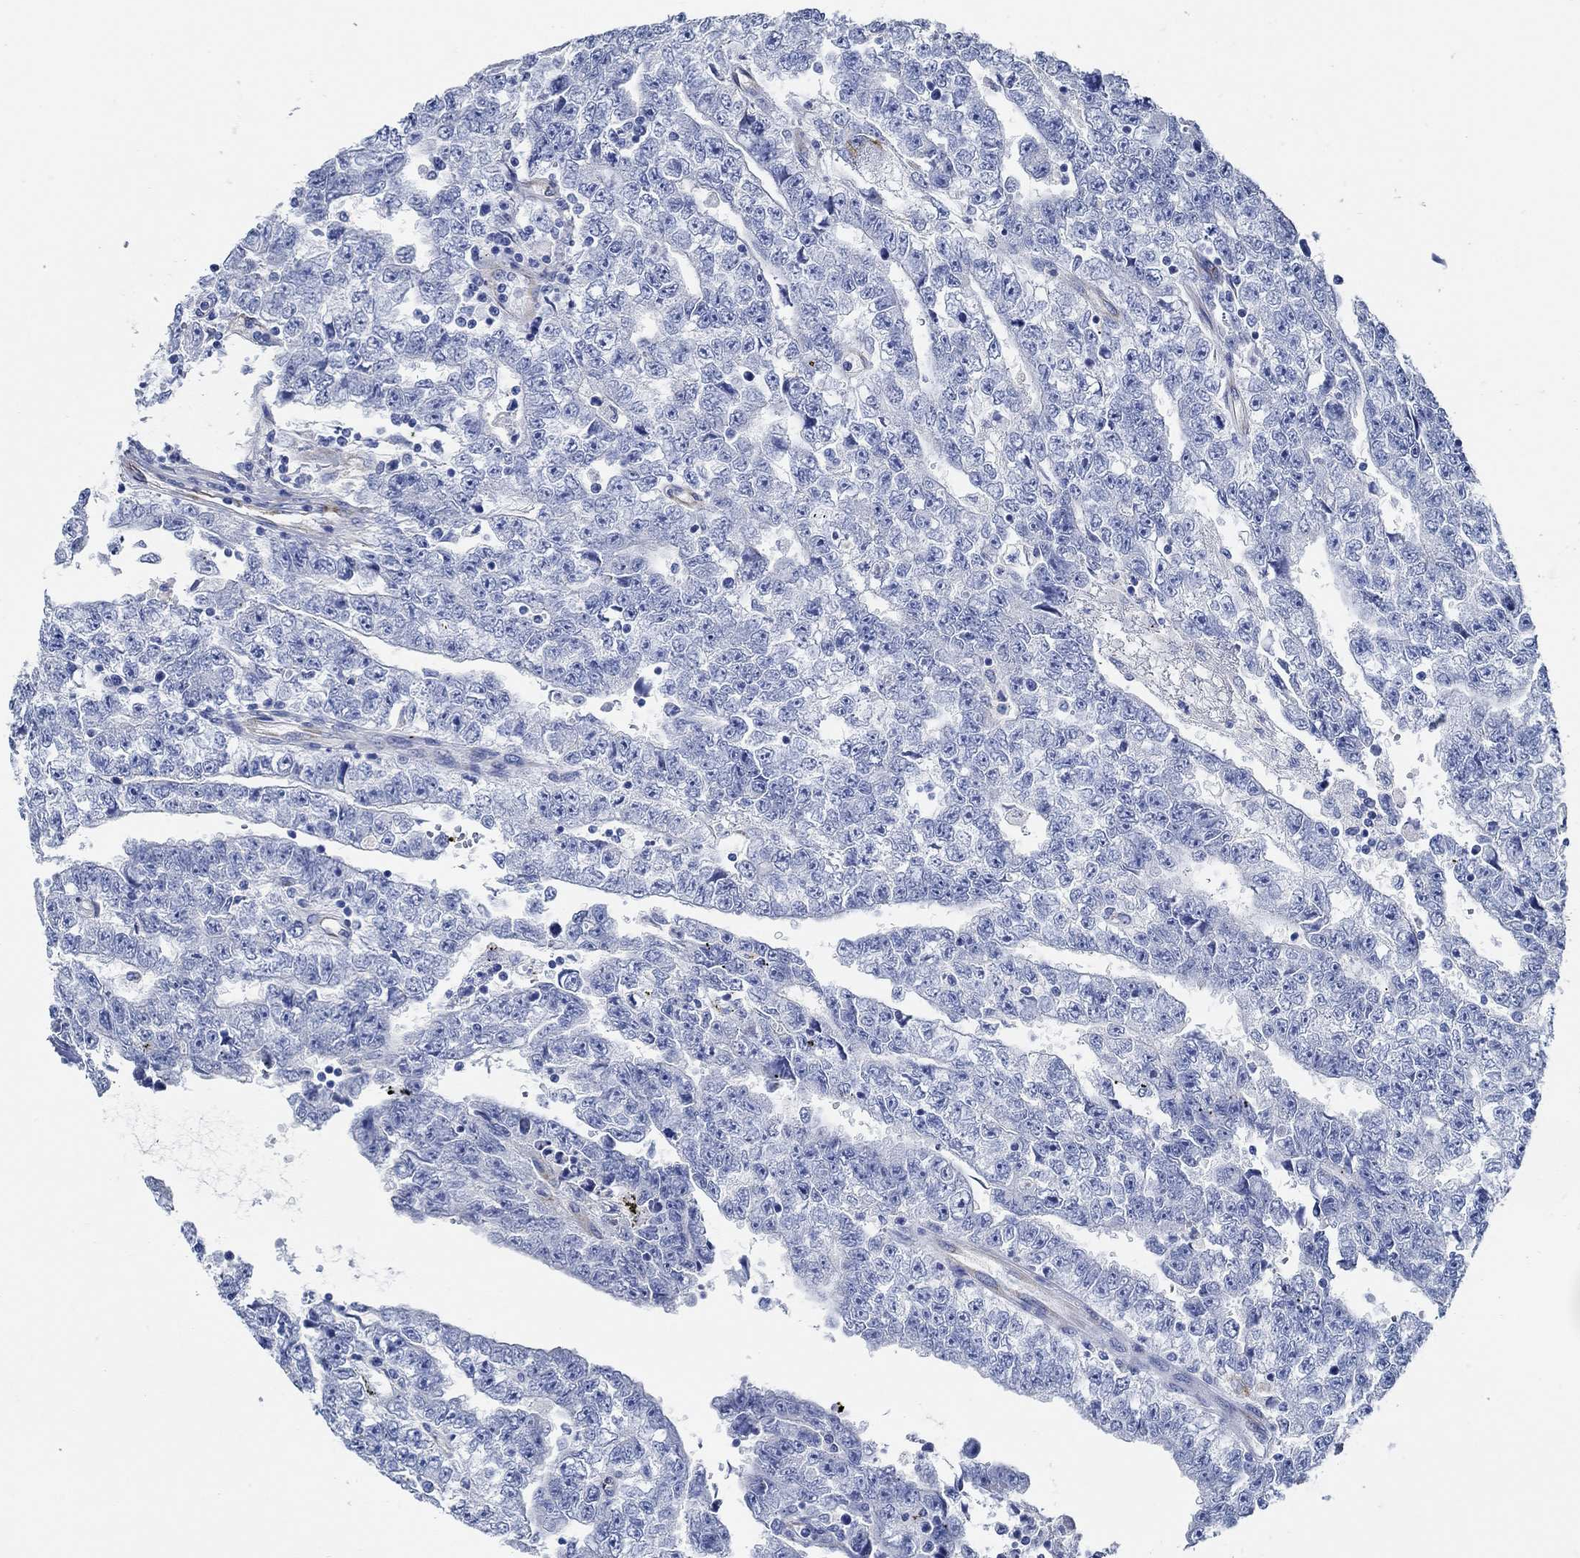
{"staining": {"intensity": "negative", "quantity": "none", "location": "none"}, "tissue": "testis cancer", "cell_type": "Tumor cells", "image_type": "cancer", "snomed": [{"axis": "morphology", "description": "Carcinoma, Embryonal, NOS"}, {"axis": "topography", "description": "Testis"}], "caption": "There is no significant positivity in tumor cells of testis cancer.", "gene": "HECW2", "patient": {"sex": "male", "age": 25}}